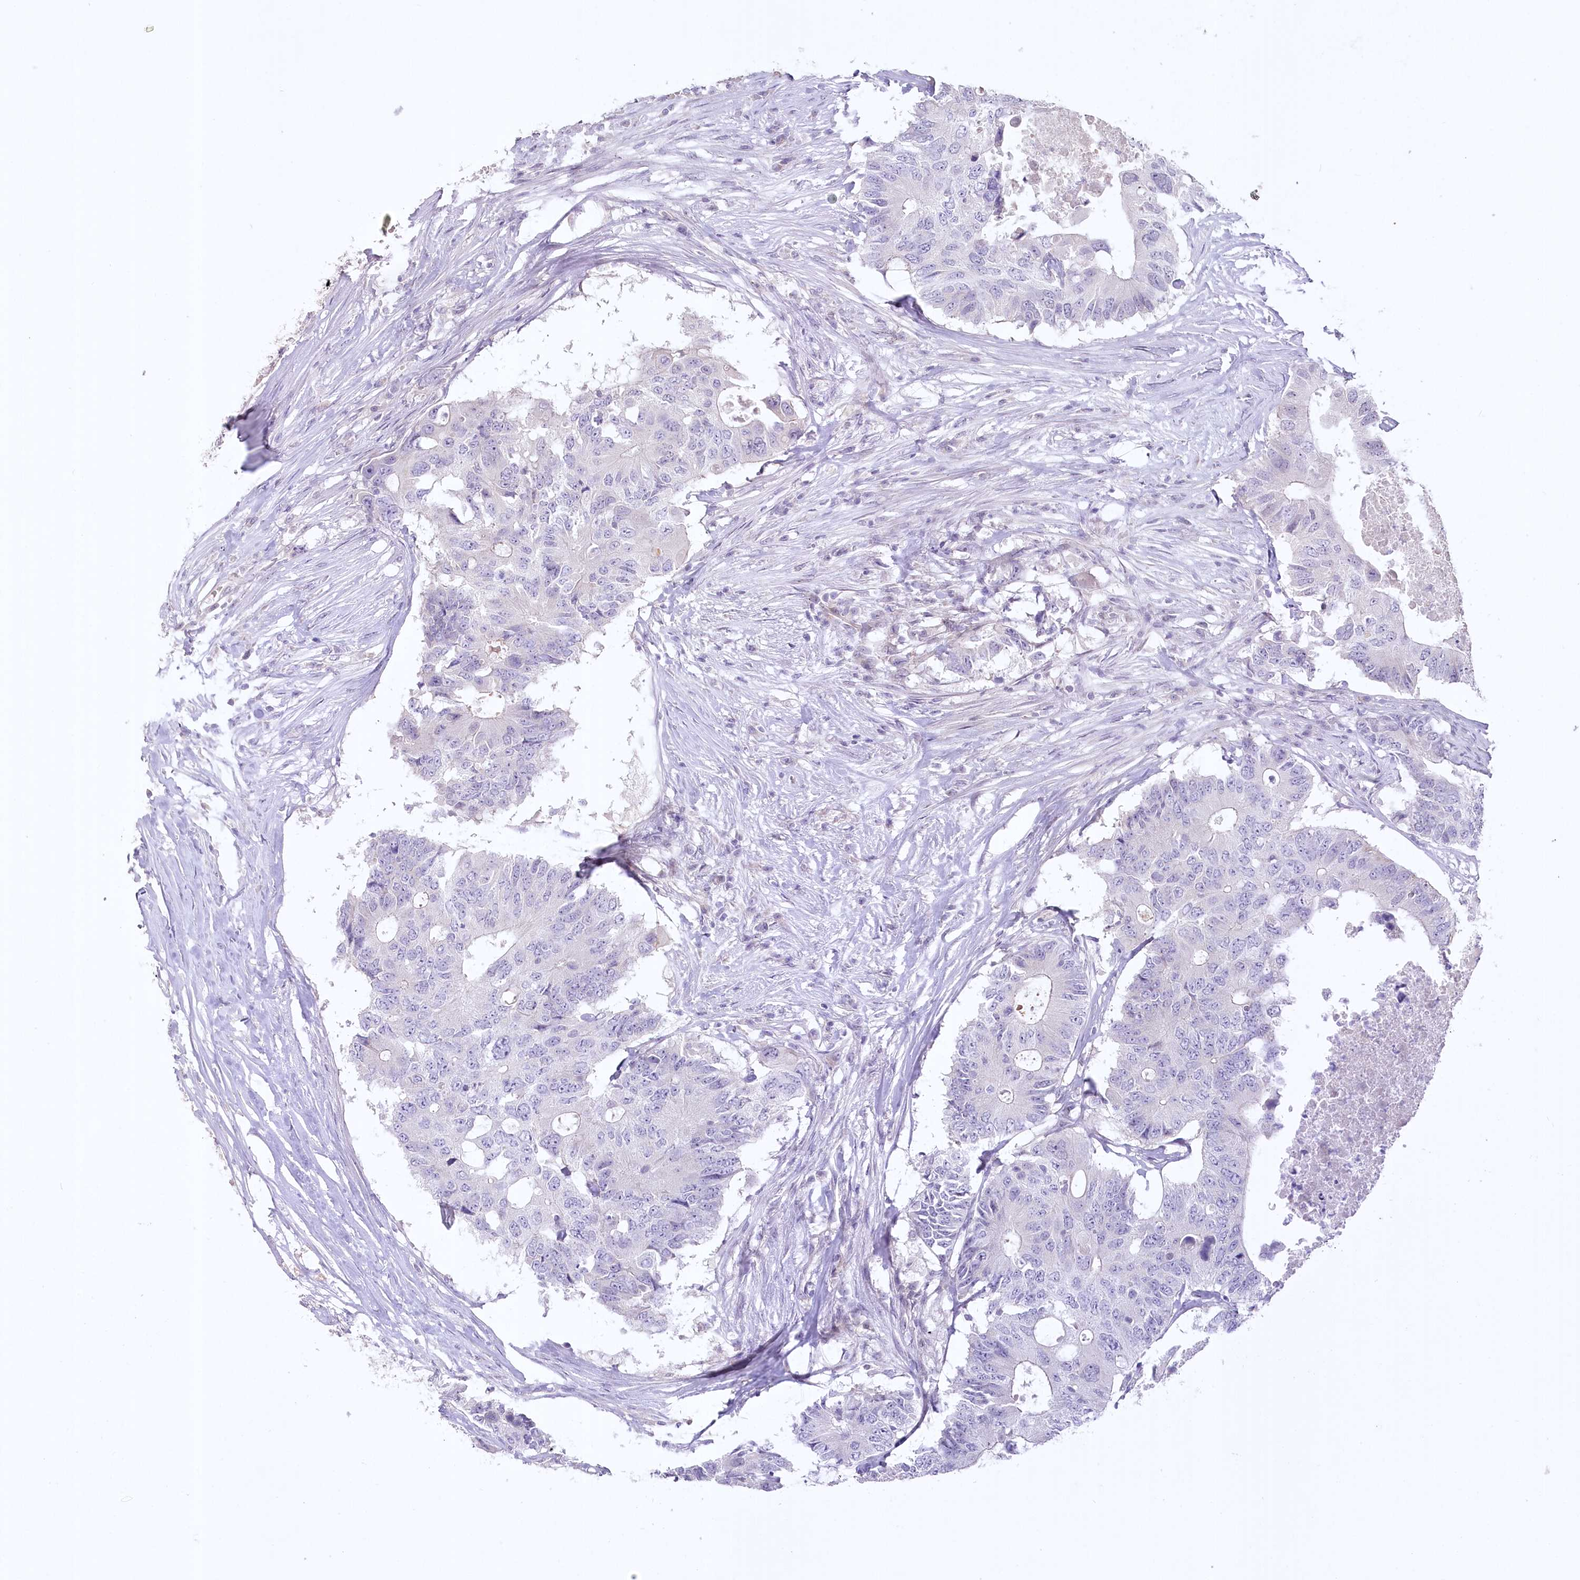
{"staining": {"intensity": "negative", "quantity": "none", "location": "none"}, "tissue": "colorectal cancer", "cell_type": "Tumor cells", "image_type": "cancer", "snomed": [{"axis": "morphology", "description": "Adenocarcinoma, NOS"}, {"axis": "topography", "description": "Colon"}], "caption": "Immunohistochemical staining of human colorectal cancer displays no significant staining in tumor cells.", "gene": "USP11", "patient": {"sex": "male", "age": 71}}